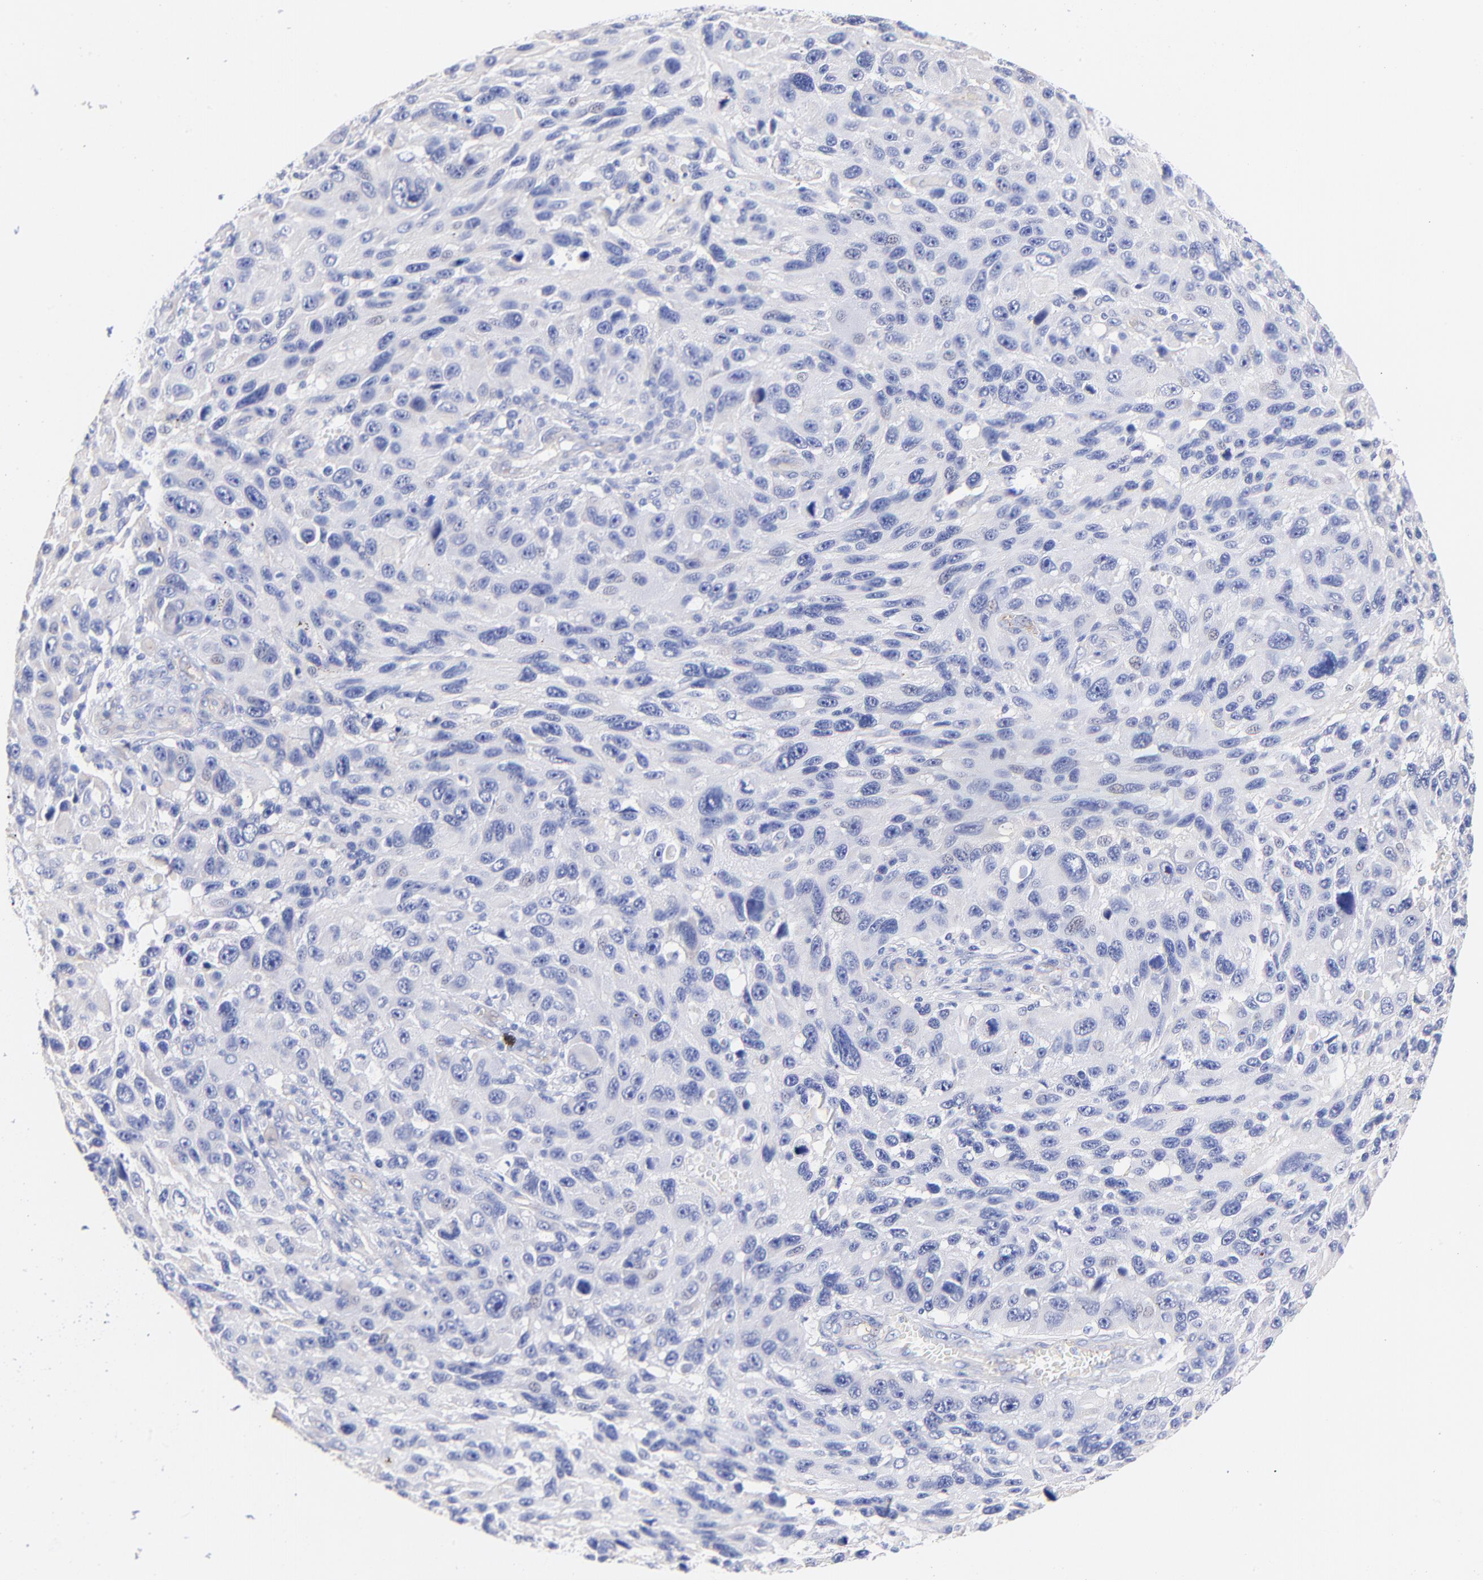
{"staining": {"intensity": "negative", "quantity": "none", "location": "none"}, "tissue": "melanoma", "cell_type": "Tumor cells", "image_type": "cancer", "snomed": [{"axis": "morphology", "description": "Malignant melanoma, NOS"}, {"axis": "topography", "description": "Skin"}], "caption": "High magnification brightfield microscopy of malignant melanoma stained with DAB (3,3'-diaminobenzidine) (brown) and counterstained with hematoxylin (blue): tumor cells show no significant expression.", "gene": "SLC44A2", "patient": {"sex": "male", "age": 53}}